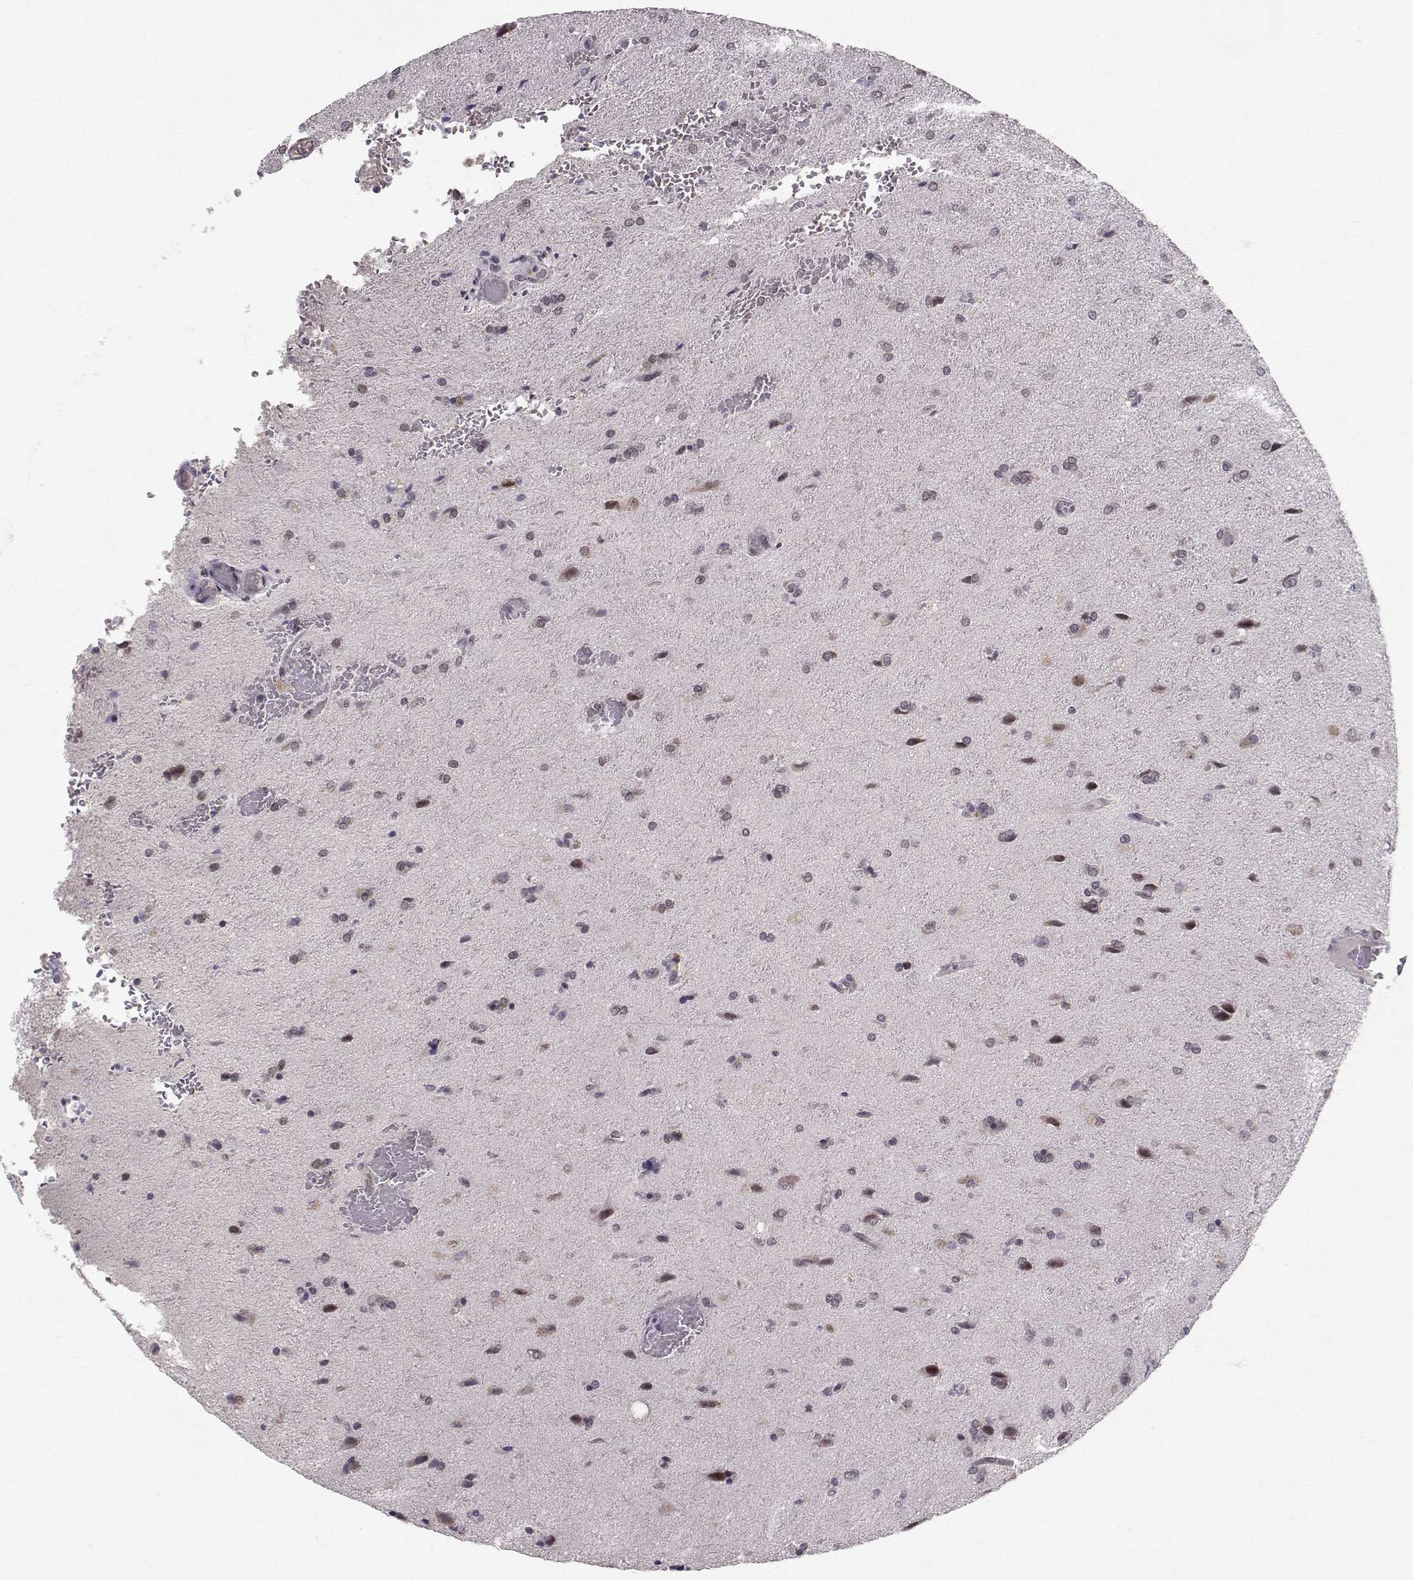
{"staining": {"intensity": "weak", "quantity": "<25%", "location": "cytoplasmic/membranous"}, "tissue": "glioma", "cell_type": "Tumor cells", "image_type": "cancer", "snomed": [{"axis": "morphology", "description": "Glioma, malignant, High grade"}, {"axis": "topography", "description": "Brain"}], "caption": "A photomicrograph of human glioma is negative for staining in tumor cells. (DAB immunohistochemistry visualized using brightfield microscopy, high magnification).", "gene": "RPP38", "patient": {"sex": "male", "age": 68}}